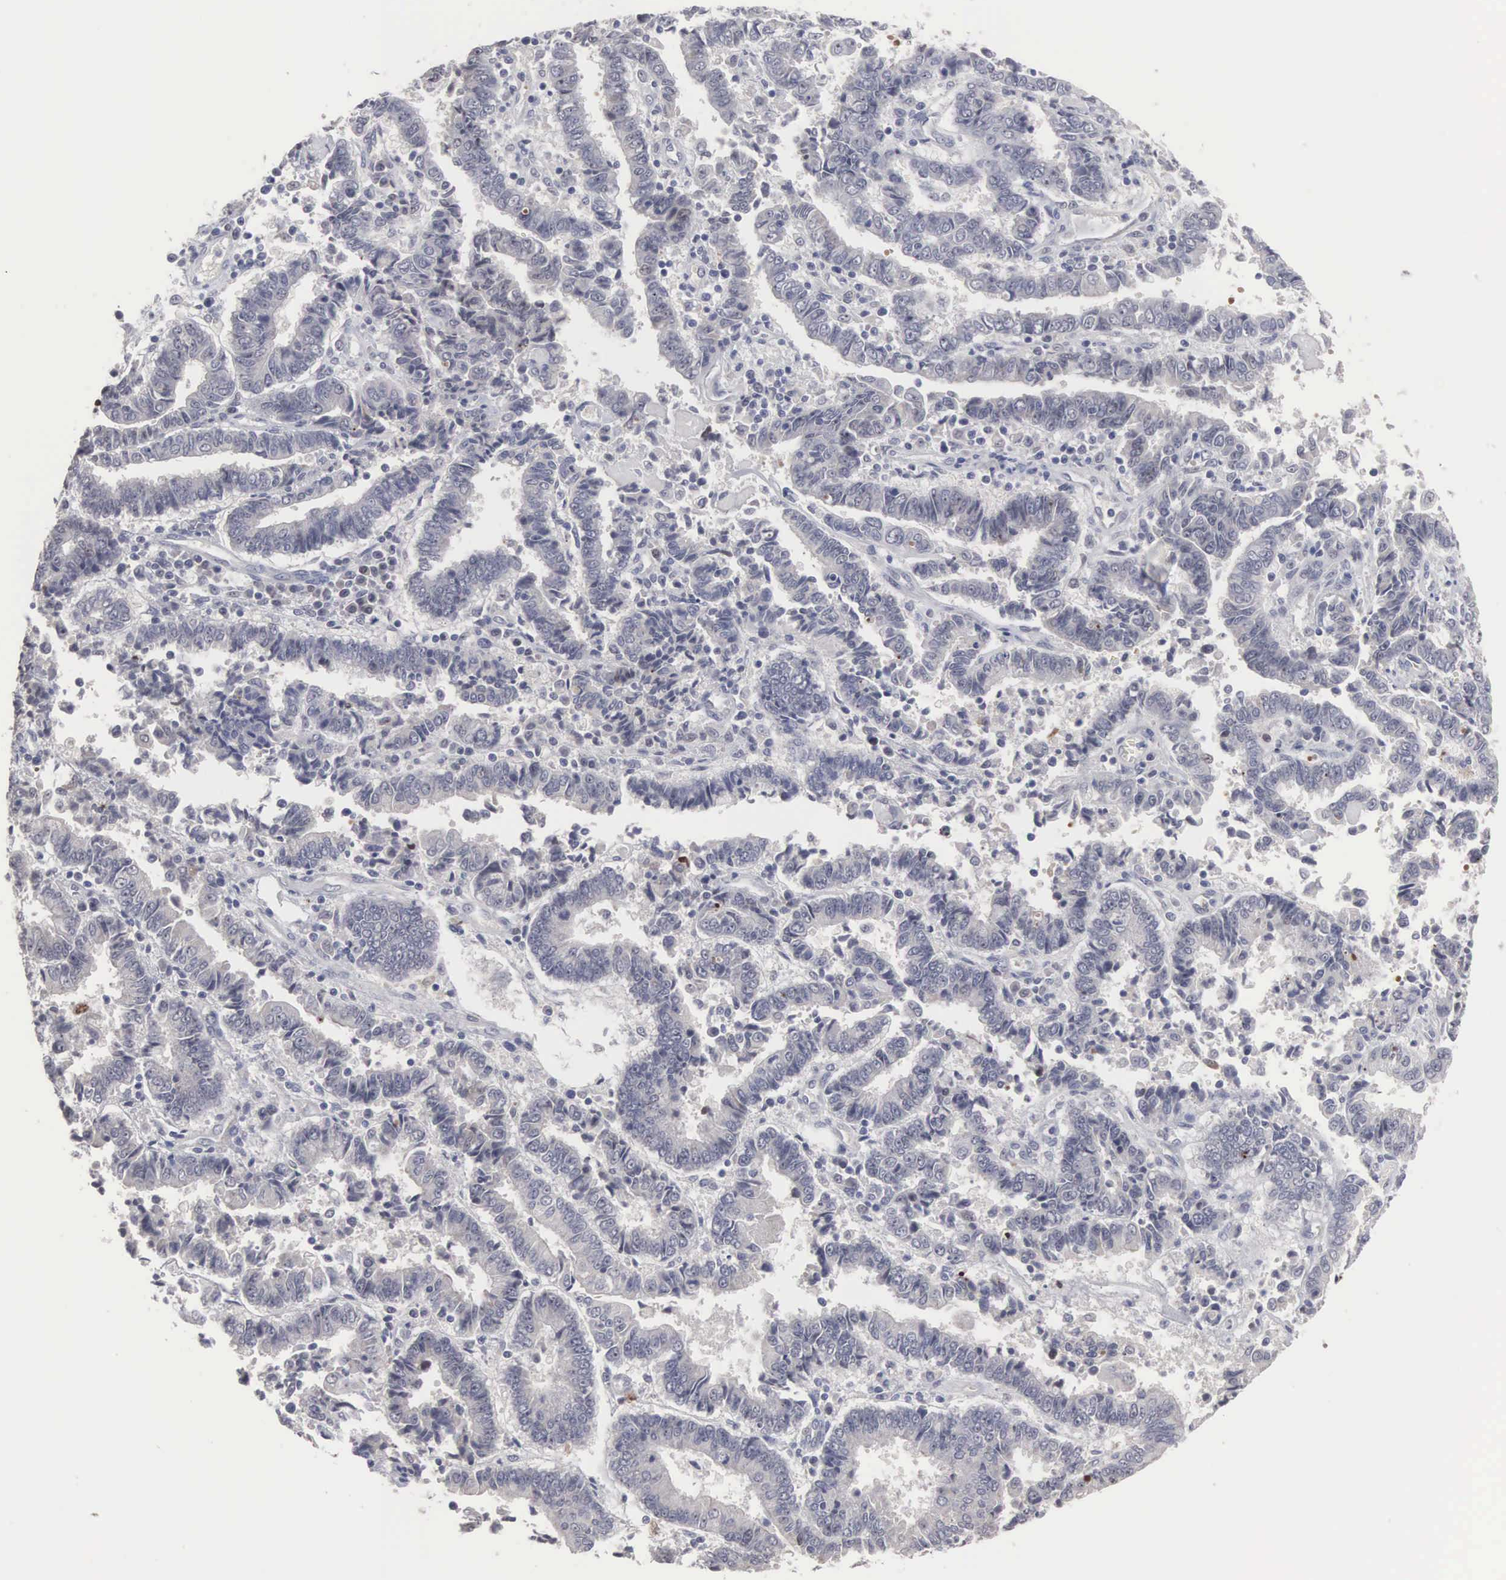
{"staining": {"intensity": "negative", "quantity": "none", "location": "none"}, "tissue": "endometrial cancer", "cell_type": "Tumor cells", "image_type": "cancer", "snomed": [{"axis": "morphology", "description": "Adenocarcinoma, NOS"}, {"axis": "topography", "description": "Endometrium"}], "caption": "Endometrial cancer was stained to show a protein in brown. There is no significant positivity in tumor cells.", "gene": "ACOT4", "patient": {"sex": "female", "age": 75}}